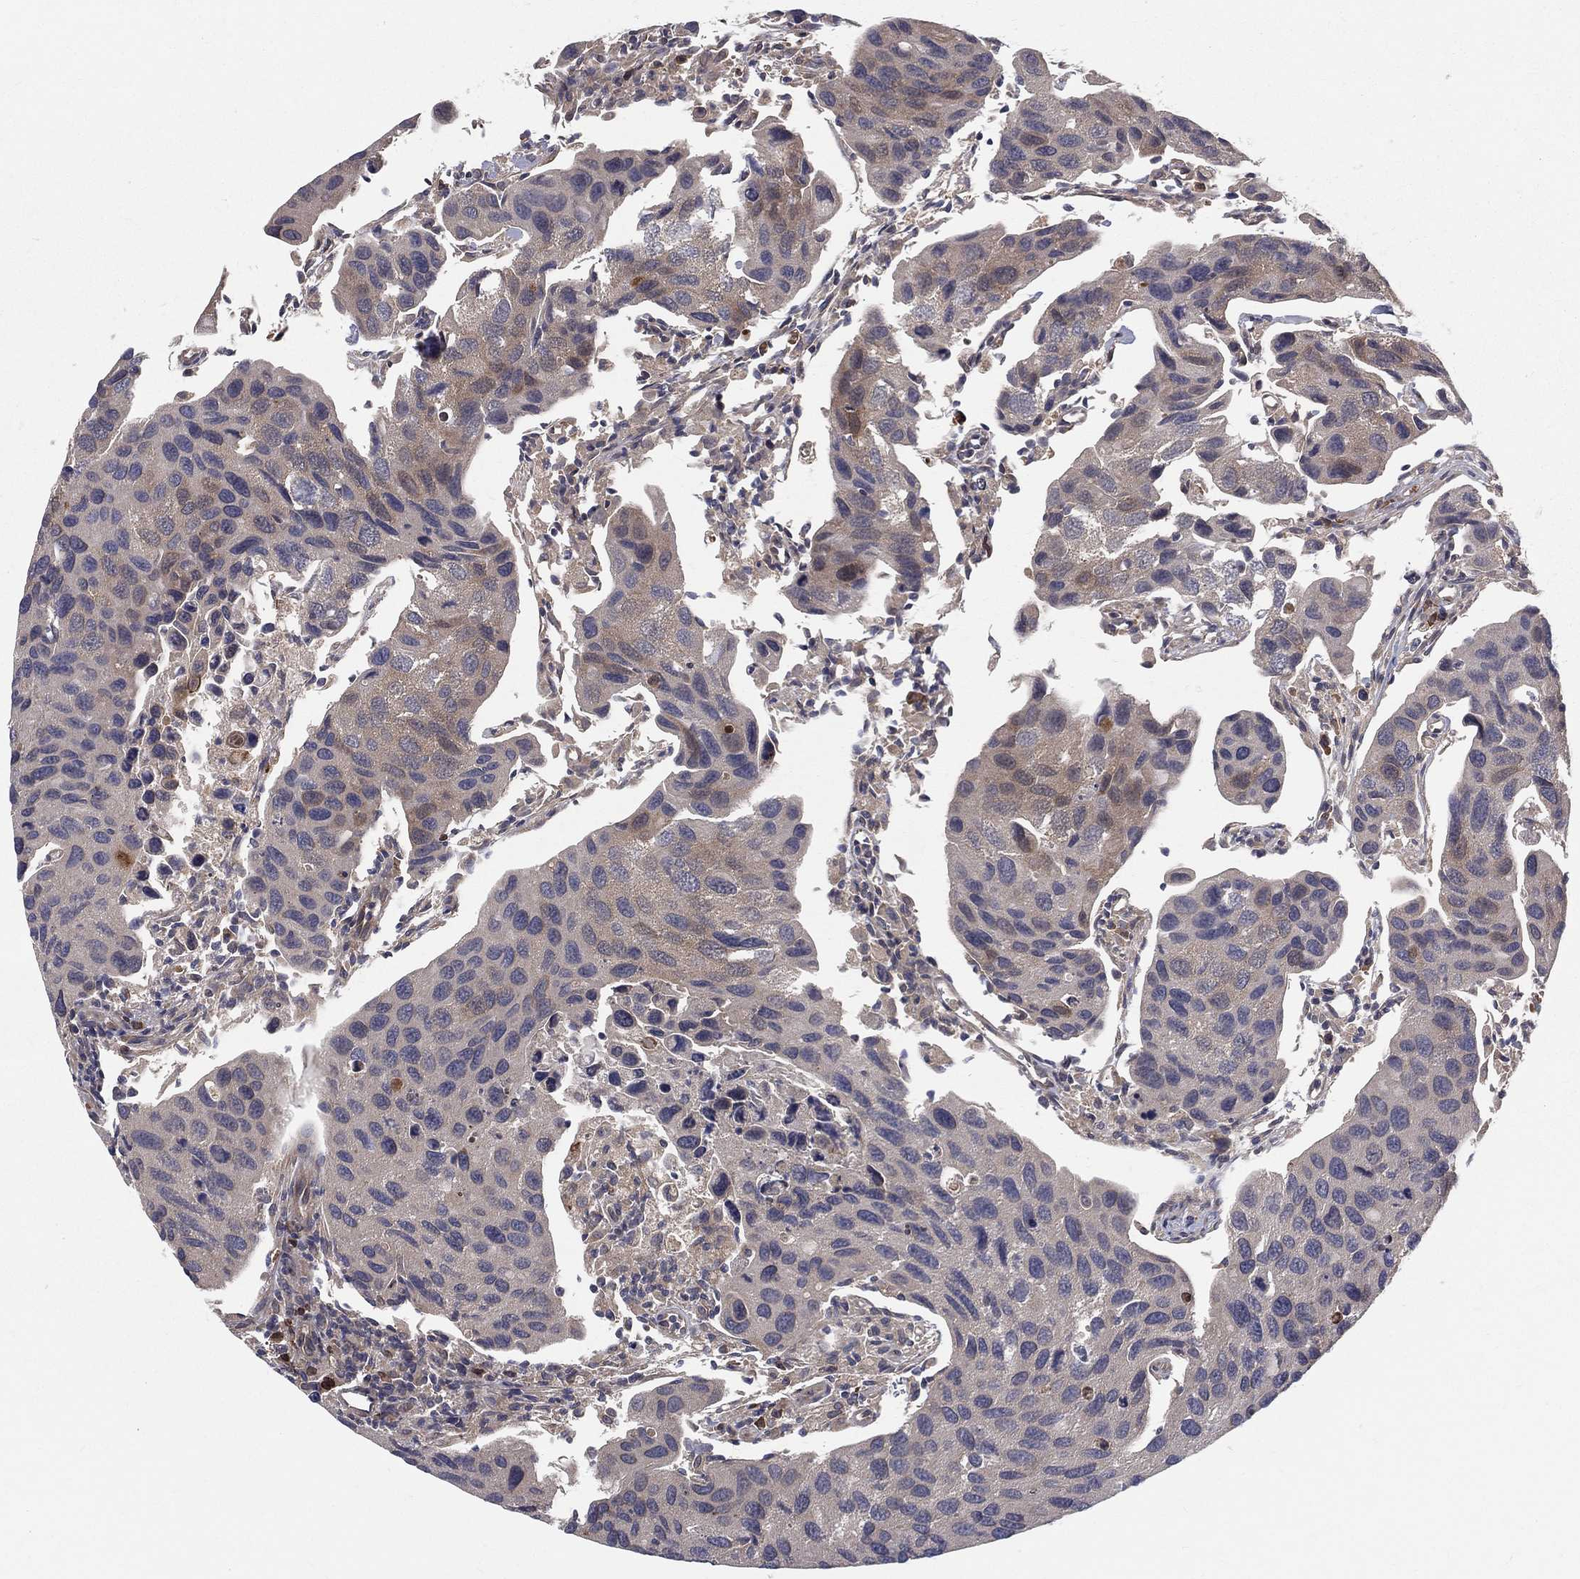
{"staining": {"intensity": "strong", "quantity": "25%-75%", "location": "cytoplasmic/membranous"}, "tissue": "urothelial cancer", "cell_type": "Tumor cells", "image_type": "cancer", "snomed": [{"axis": "morphology", "description": "Urothelial carcinoma, High grade"}, {"axis": "topography", "description": "Urinary bladder"}], "caption": "The histopathology image exhibits a brown stain indicating the presence of a protein in the cytoplasmic/membranous of tumor cells in urothelial cancer.", "gene": "MIX23", "patient": {"sex": "male", "age": 79}}